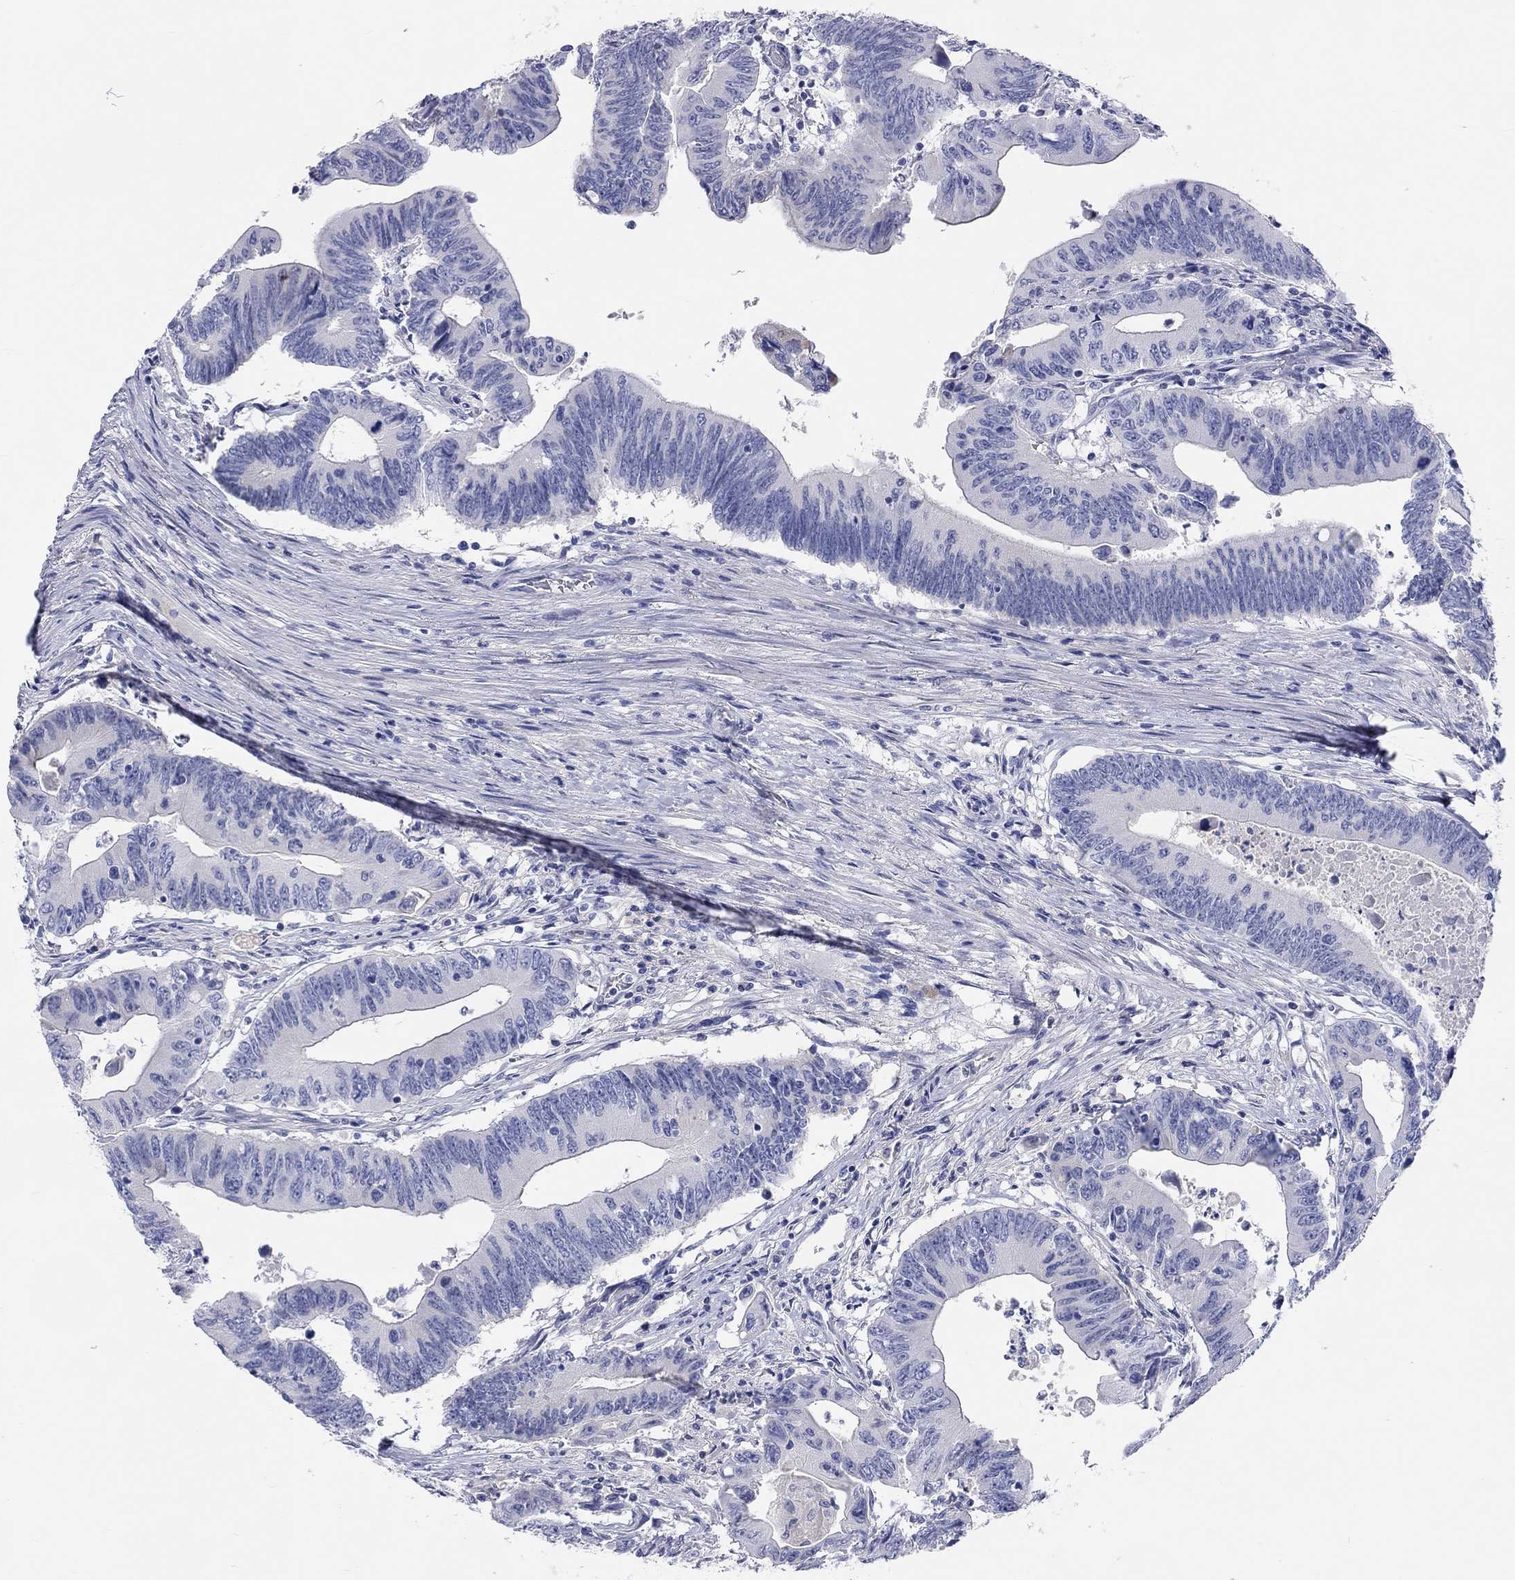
{"staining": {"intensity": "negative", "quantity": "none", "location": "none"}, "tissue": "colorectal cancer", "cell_type": "Tumor cells", "image_type": "cancer", "snomed": [{"axis": "morphology", "description": "Adenocarcinoma, NOS"}, {"axis": "topography", "description": "Colon"}], "caption": "Histopathology image shows no protein staining in tumor cells of colorectal cancer tissue.", "gene": "ST7L", "patient": {"sex": "female", "age": 90}}